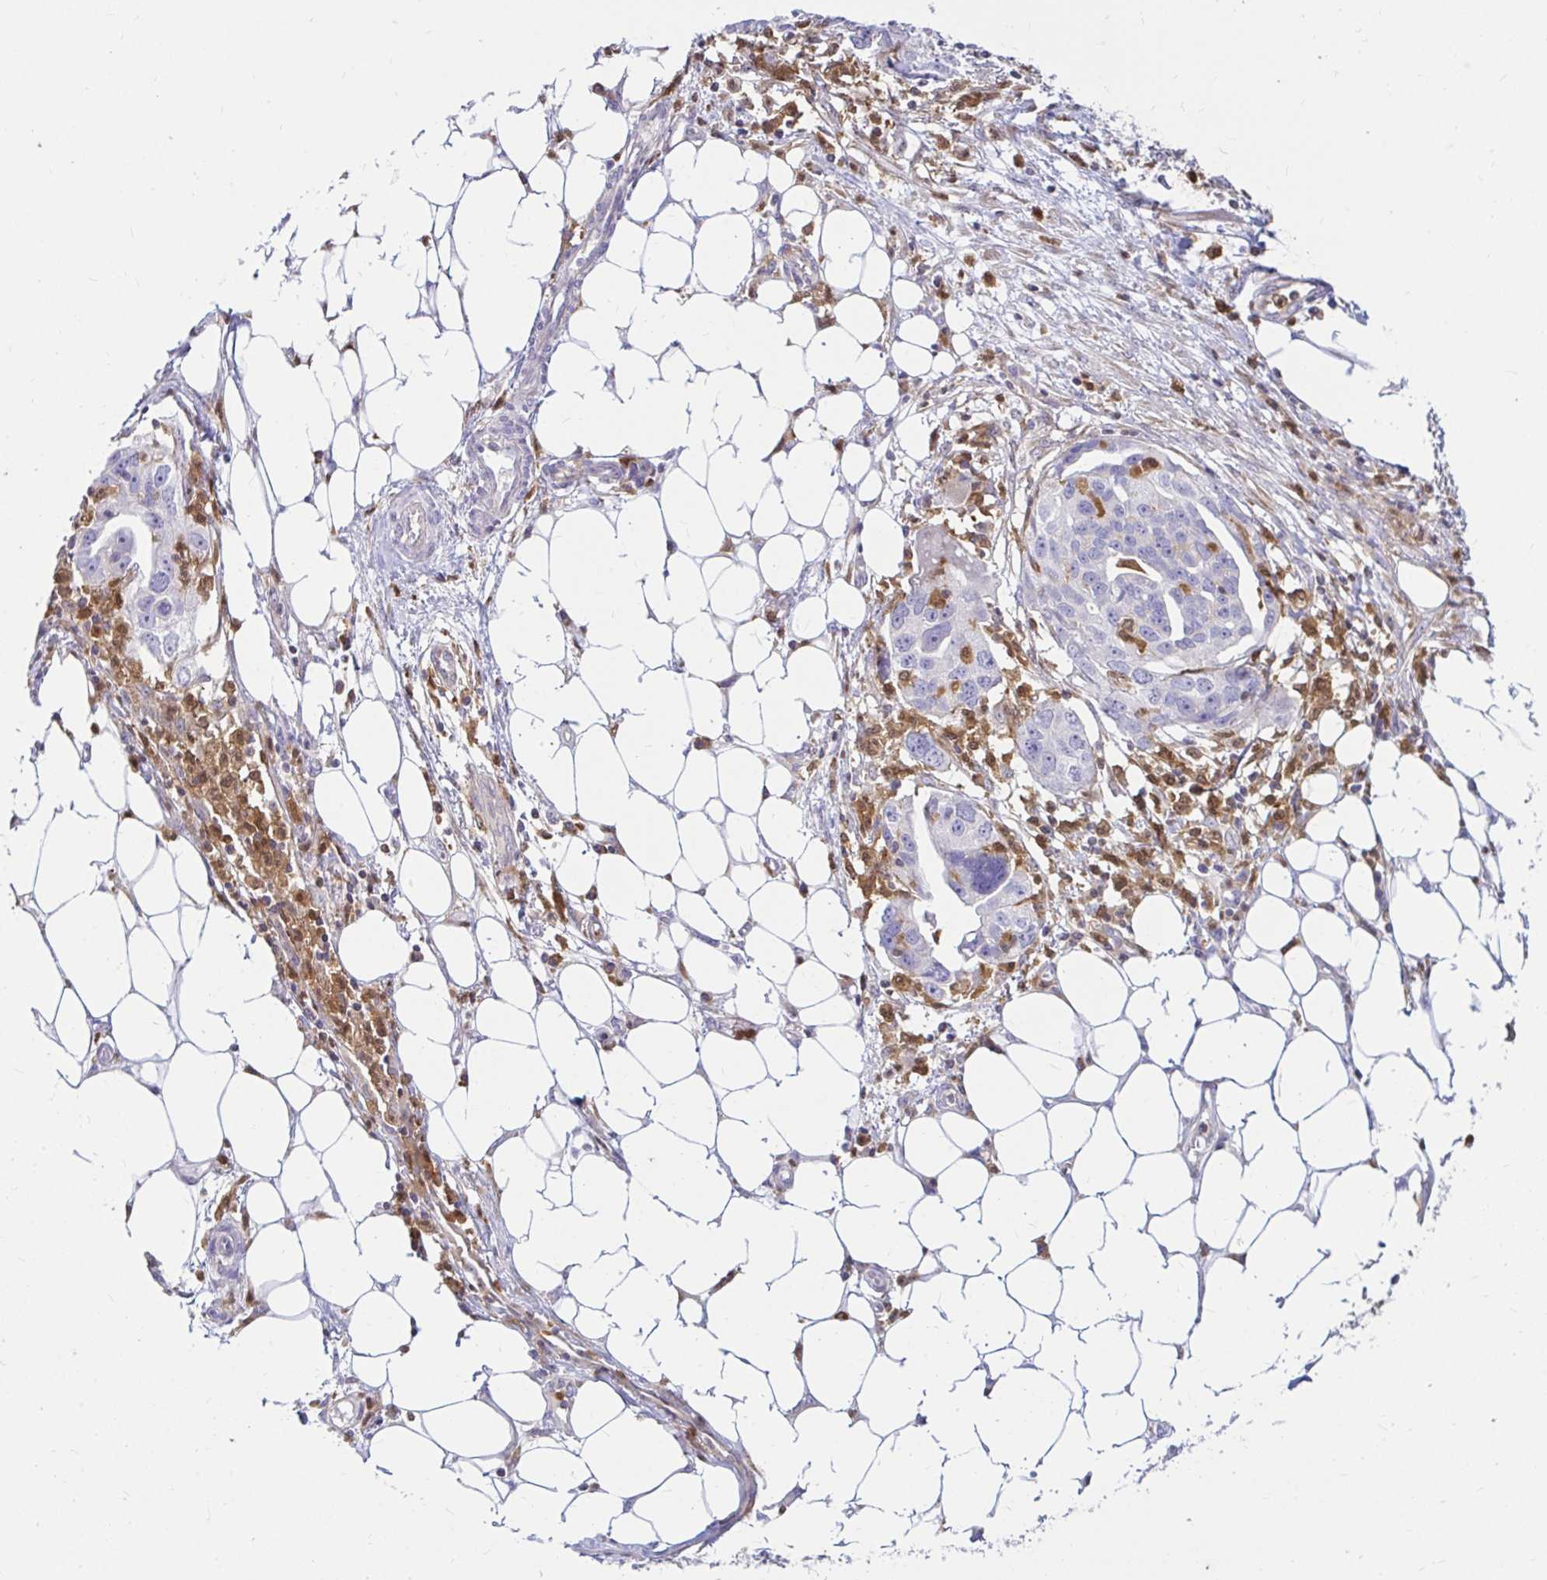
{"staining": {"intensity": "negative", "quantity": "none", "location": "none"}, "tissue": "ovarian cancer", "cell_type": "Tumor cells", "image_type": "cancer", "snomed": [{"axis": "morphology", "description": "Carcinoma, endometroid"}, {"axis": "morphology", "description": "Cystadenocarcinoma, serous, NOS"}, {"axis": "topography", "description": "Ovary"}], "caption": "Immunohistochemistry image of ovarian cancer (serous cystadenocarcinoma) stained for a protein (brown), which reveals no expression in tumor cells.", "gene": "PYCARD", "patient": {"sex": "female", "age": 45}}